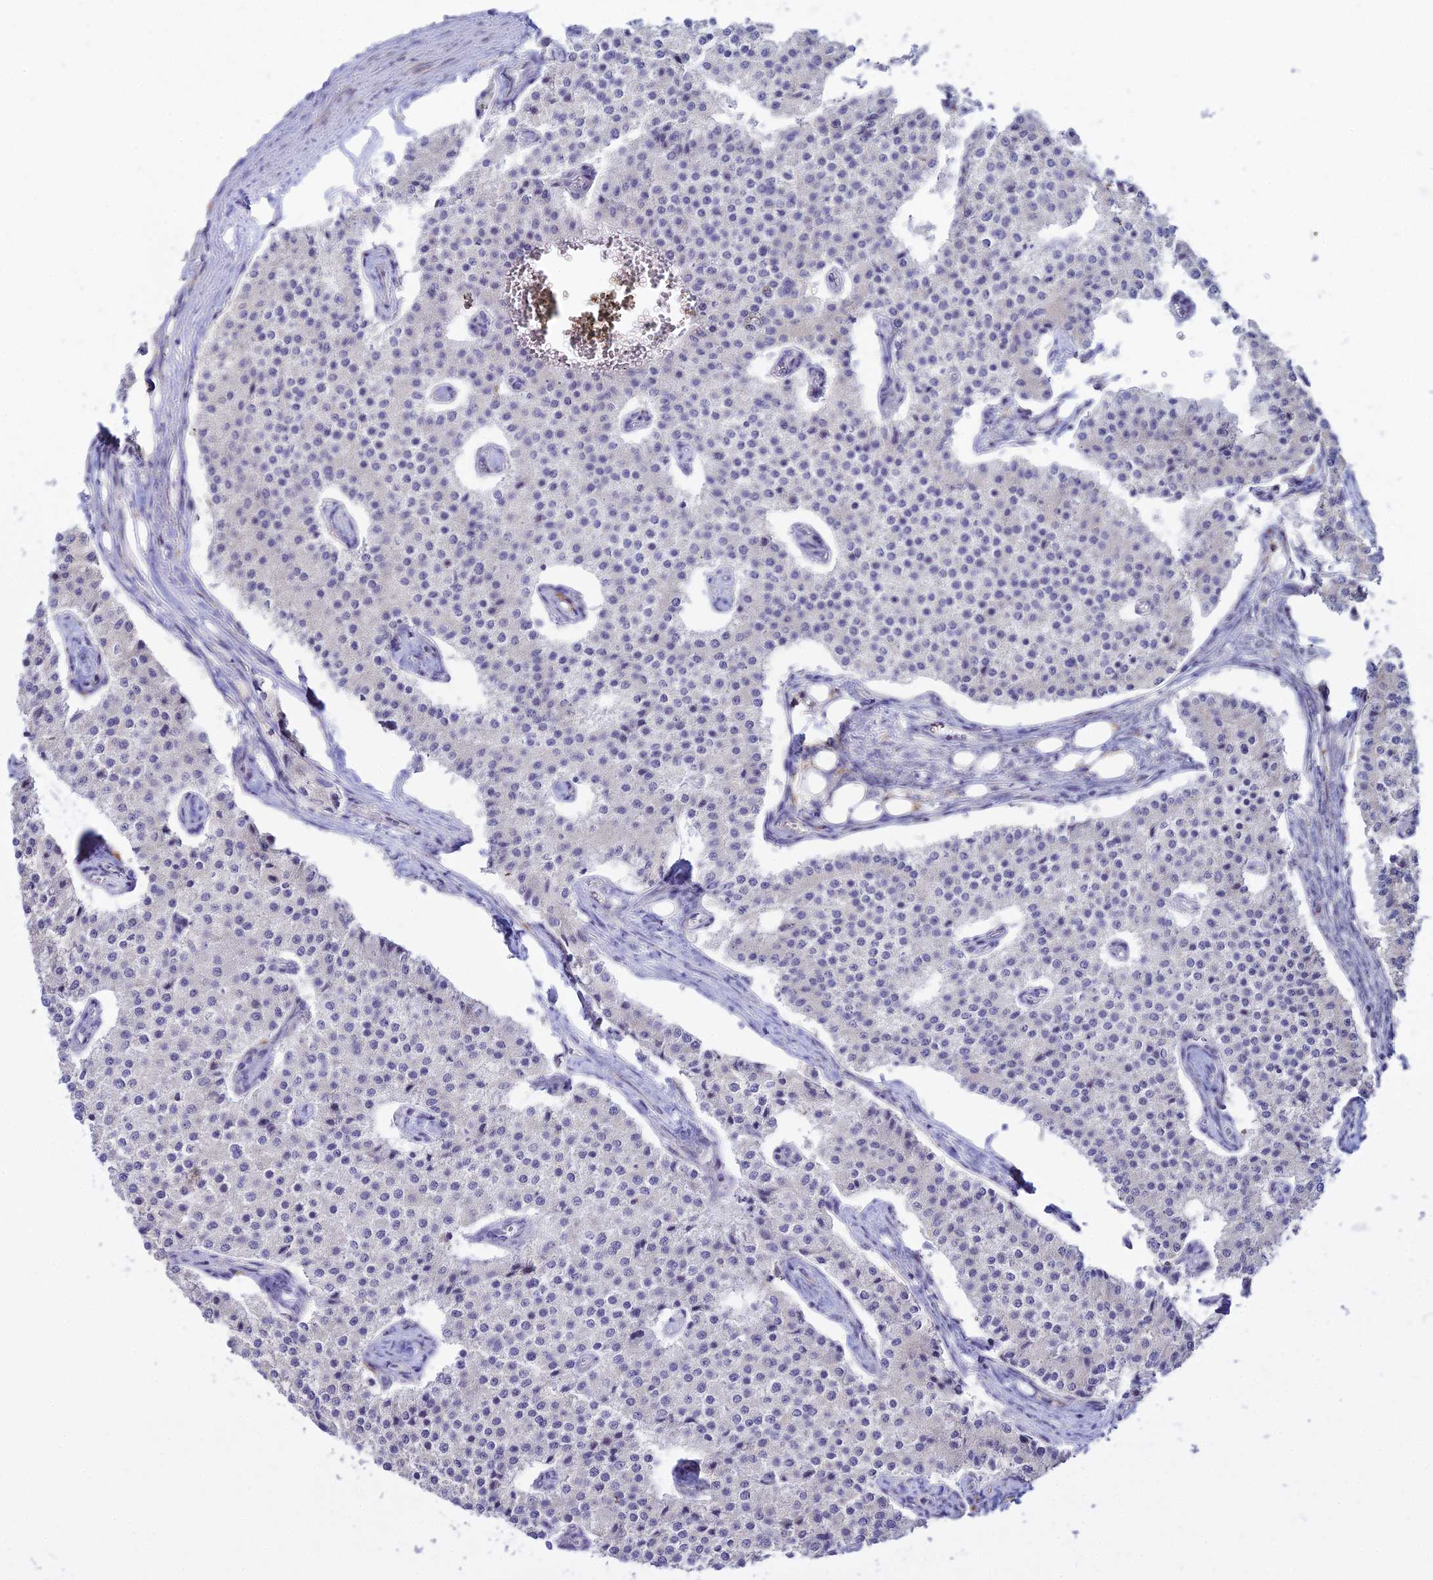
{"staining": {"intensity": "negative", "quantity": "none", "location": "none"}, "tissue": "carcinoid", "cell_type": "Tumor cells", "image_type": "cancer", "snomed": [{"axis": "morphology", "description": "Carcinoid, malignant, NOS"}, {"axis": "topography", "description": "Colon"}], "caption": "Carcinoid was stained to show a protein in brown. There is no significant staining in tumor cells.", "gene": "C6orf163", "patient": {"sex": "female", "age": 52}}